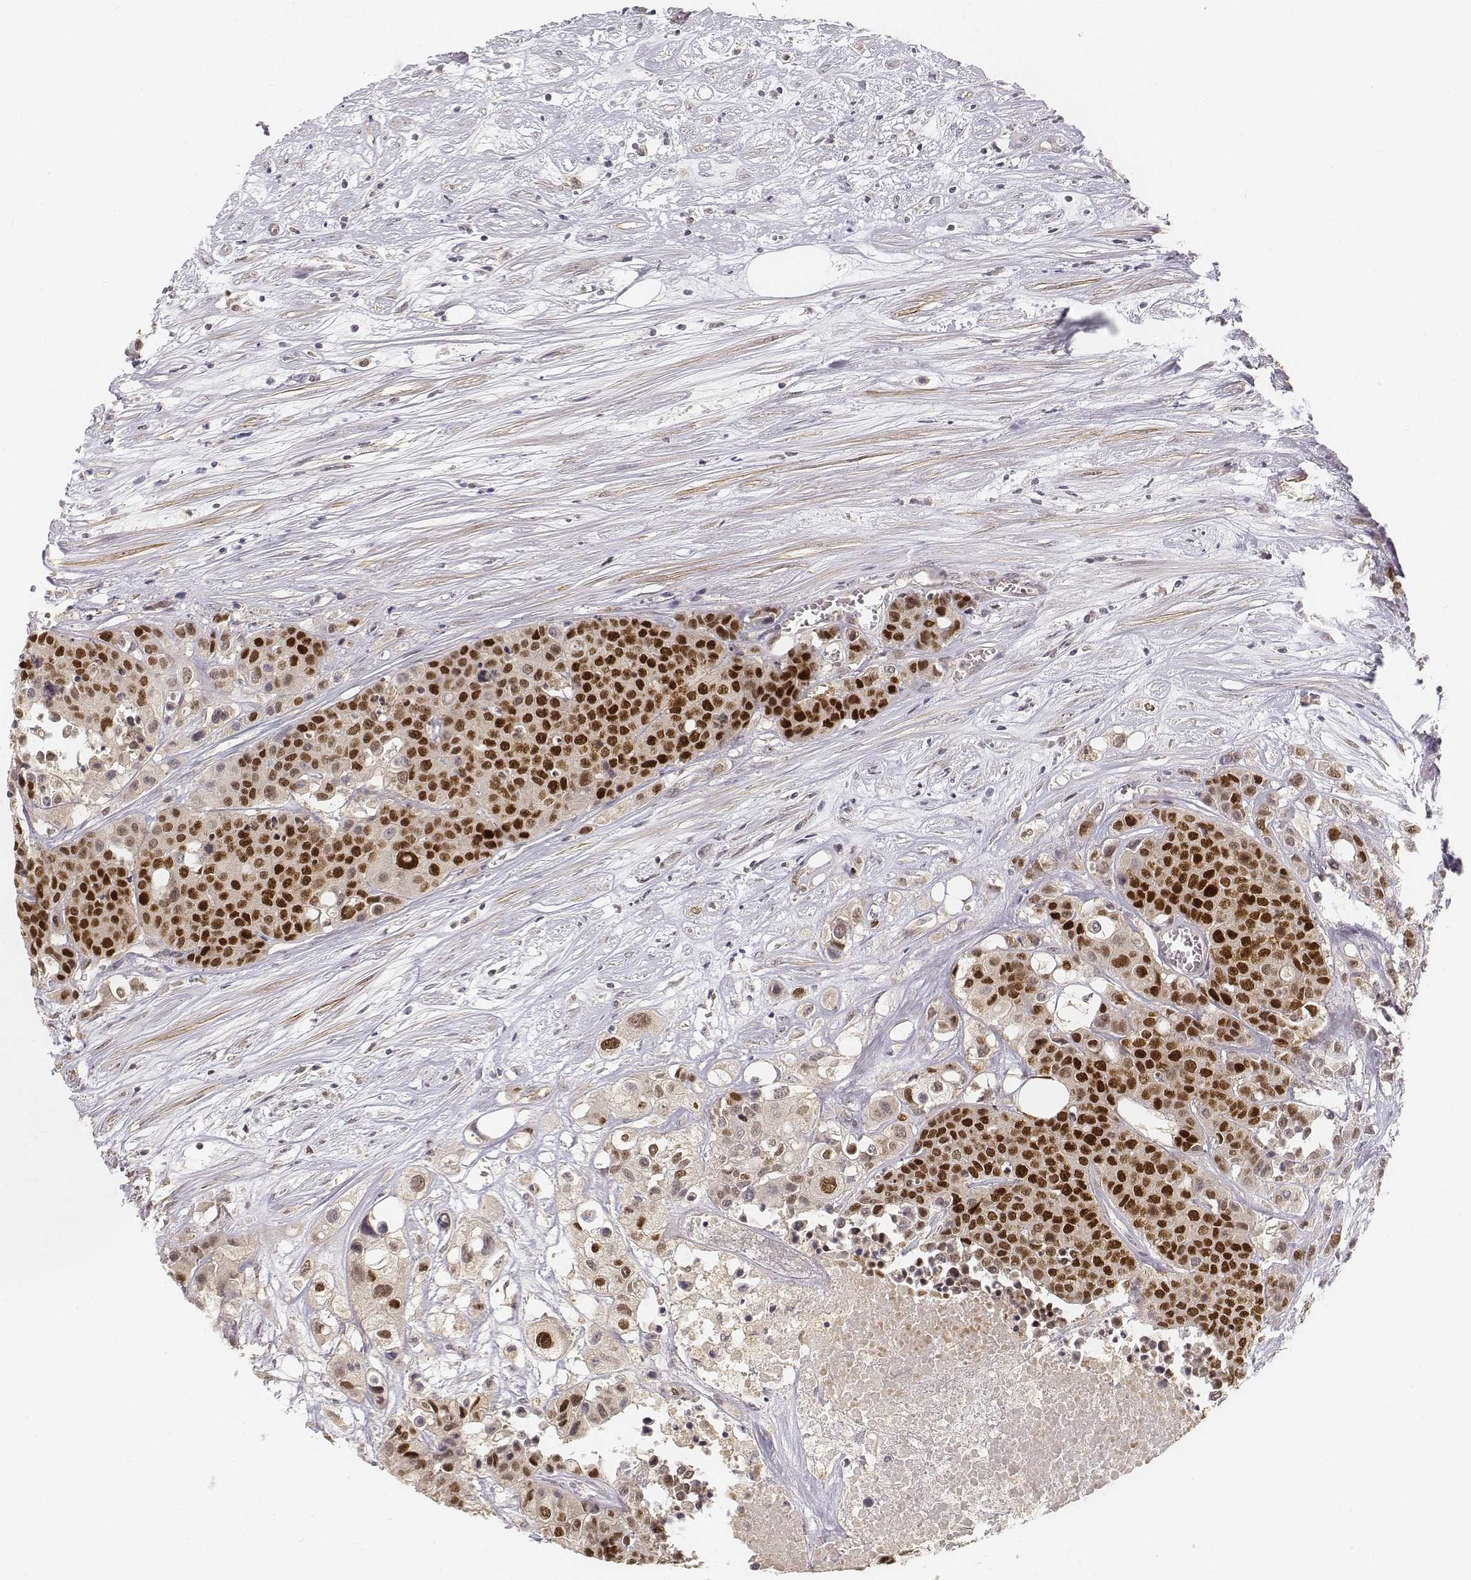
{"staining": {"intensity": "strong", "quantity": ">75%", "location": "nuclear"}, "tissue": "carcinoid", "cell_type": "Tumor cells", "image_type": "cancer", "snomed": [{"axis": "morphology", "description": "Carcinoid, malignant, NOS"}, {"axis": "topography", "description": "Colon"}], "caption": "Protein expression analysis of carcinoid (malignant) demonstrates strong nuclear expression in approximately >75% of tumor cells.", "gene": "FANCD2", "patient": {"sex": "male", "age": 81}}